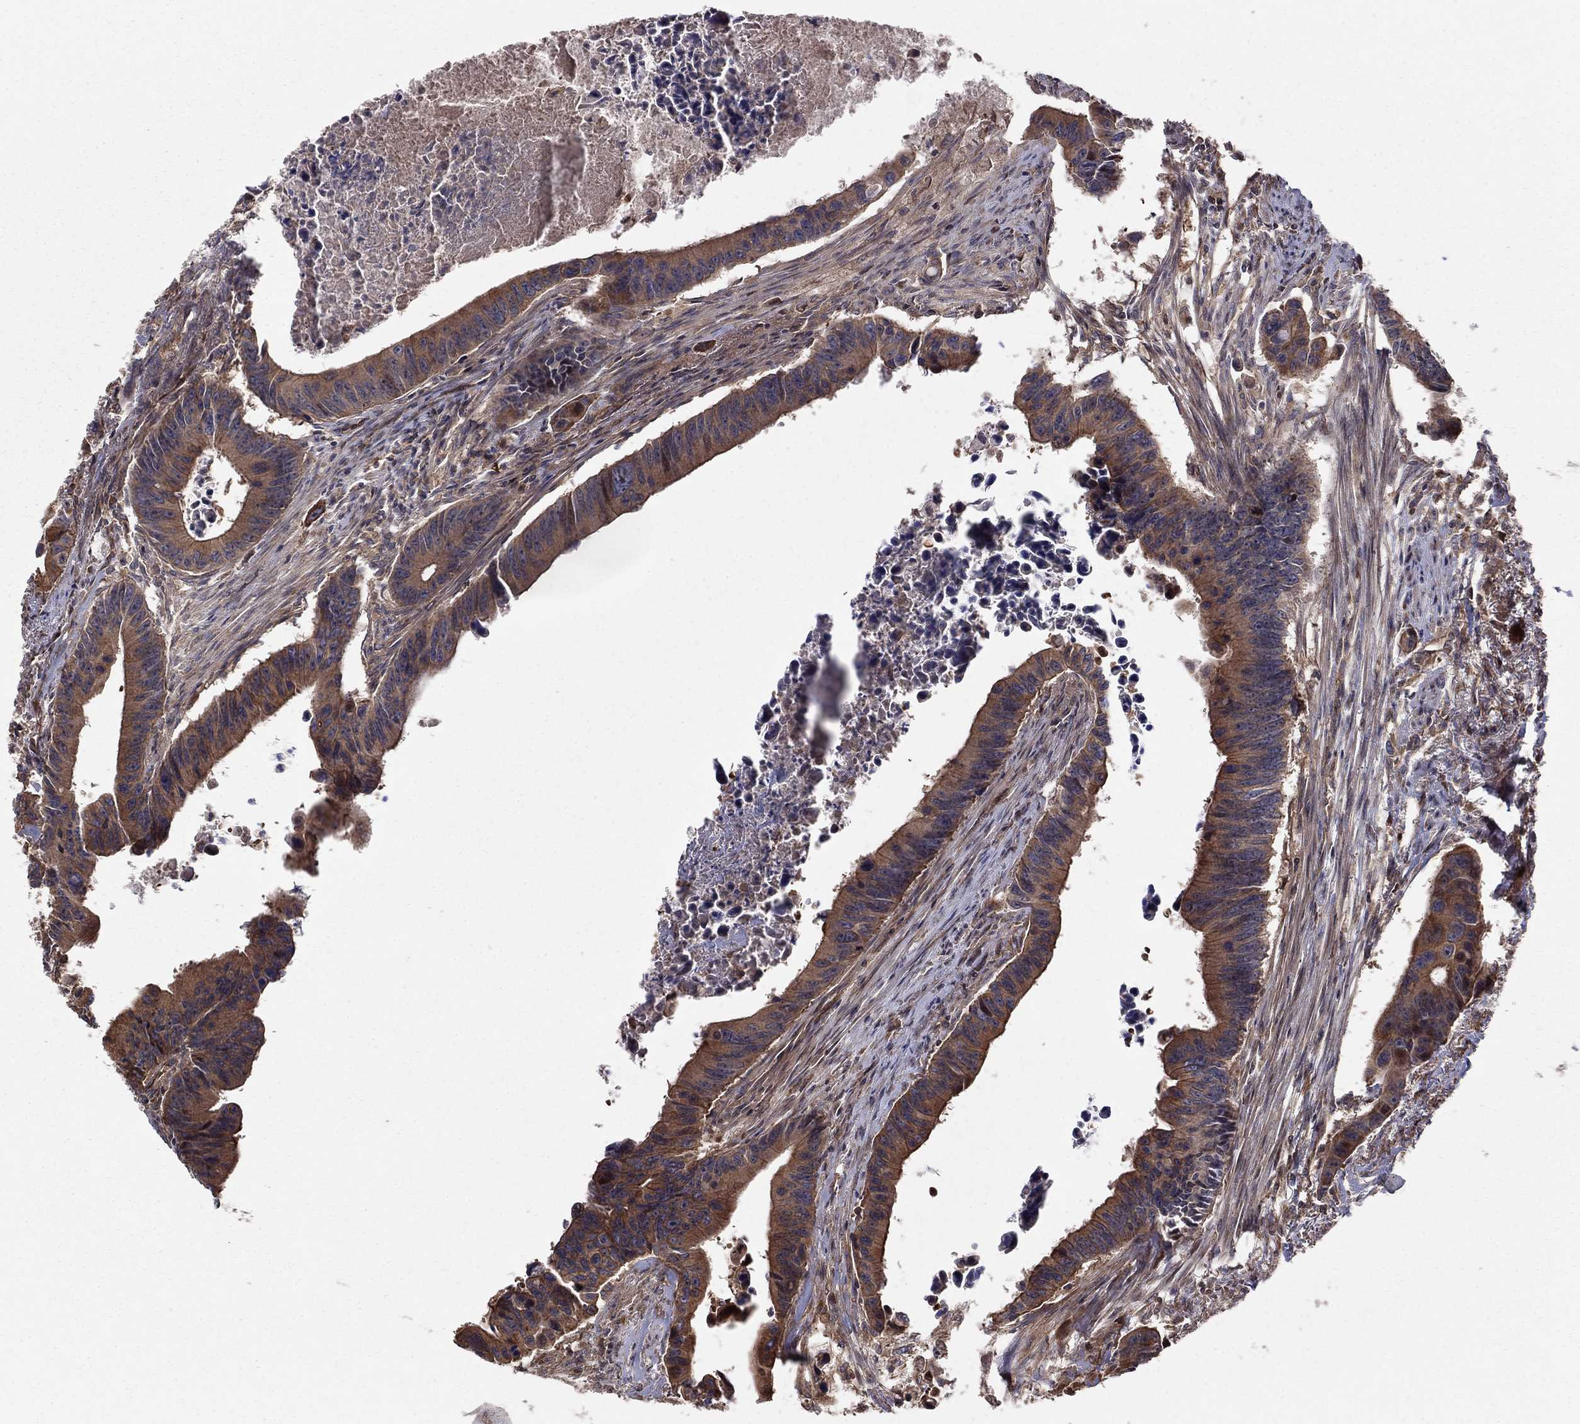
{"staining": {"intensity": "strong", "quantity": "25%-75%", "location": "cytoplasmic/membranous"}, "tissue": "colorectal cancer", "cell_type": "Tumor cells", "image_type": "cancer", "snomed": [{"axis": "morphology", "description": "Adenocarcinoma, NOS"}, {"axis": "topography", "description": "Colon"}], "caption": "An IHC photomicrograph of neoplastic tissue is shown. Protein staining in brown labels strong cytoplasmic/membranous positivity in adenocarcinoma (colorectal) within tumor cells.", "gene": "BABAM2", "patient": {"sex": "female", "age": 87}}